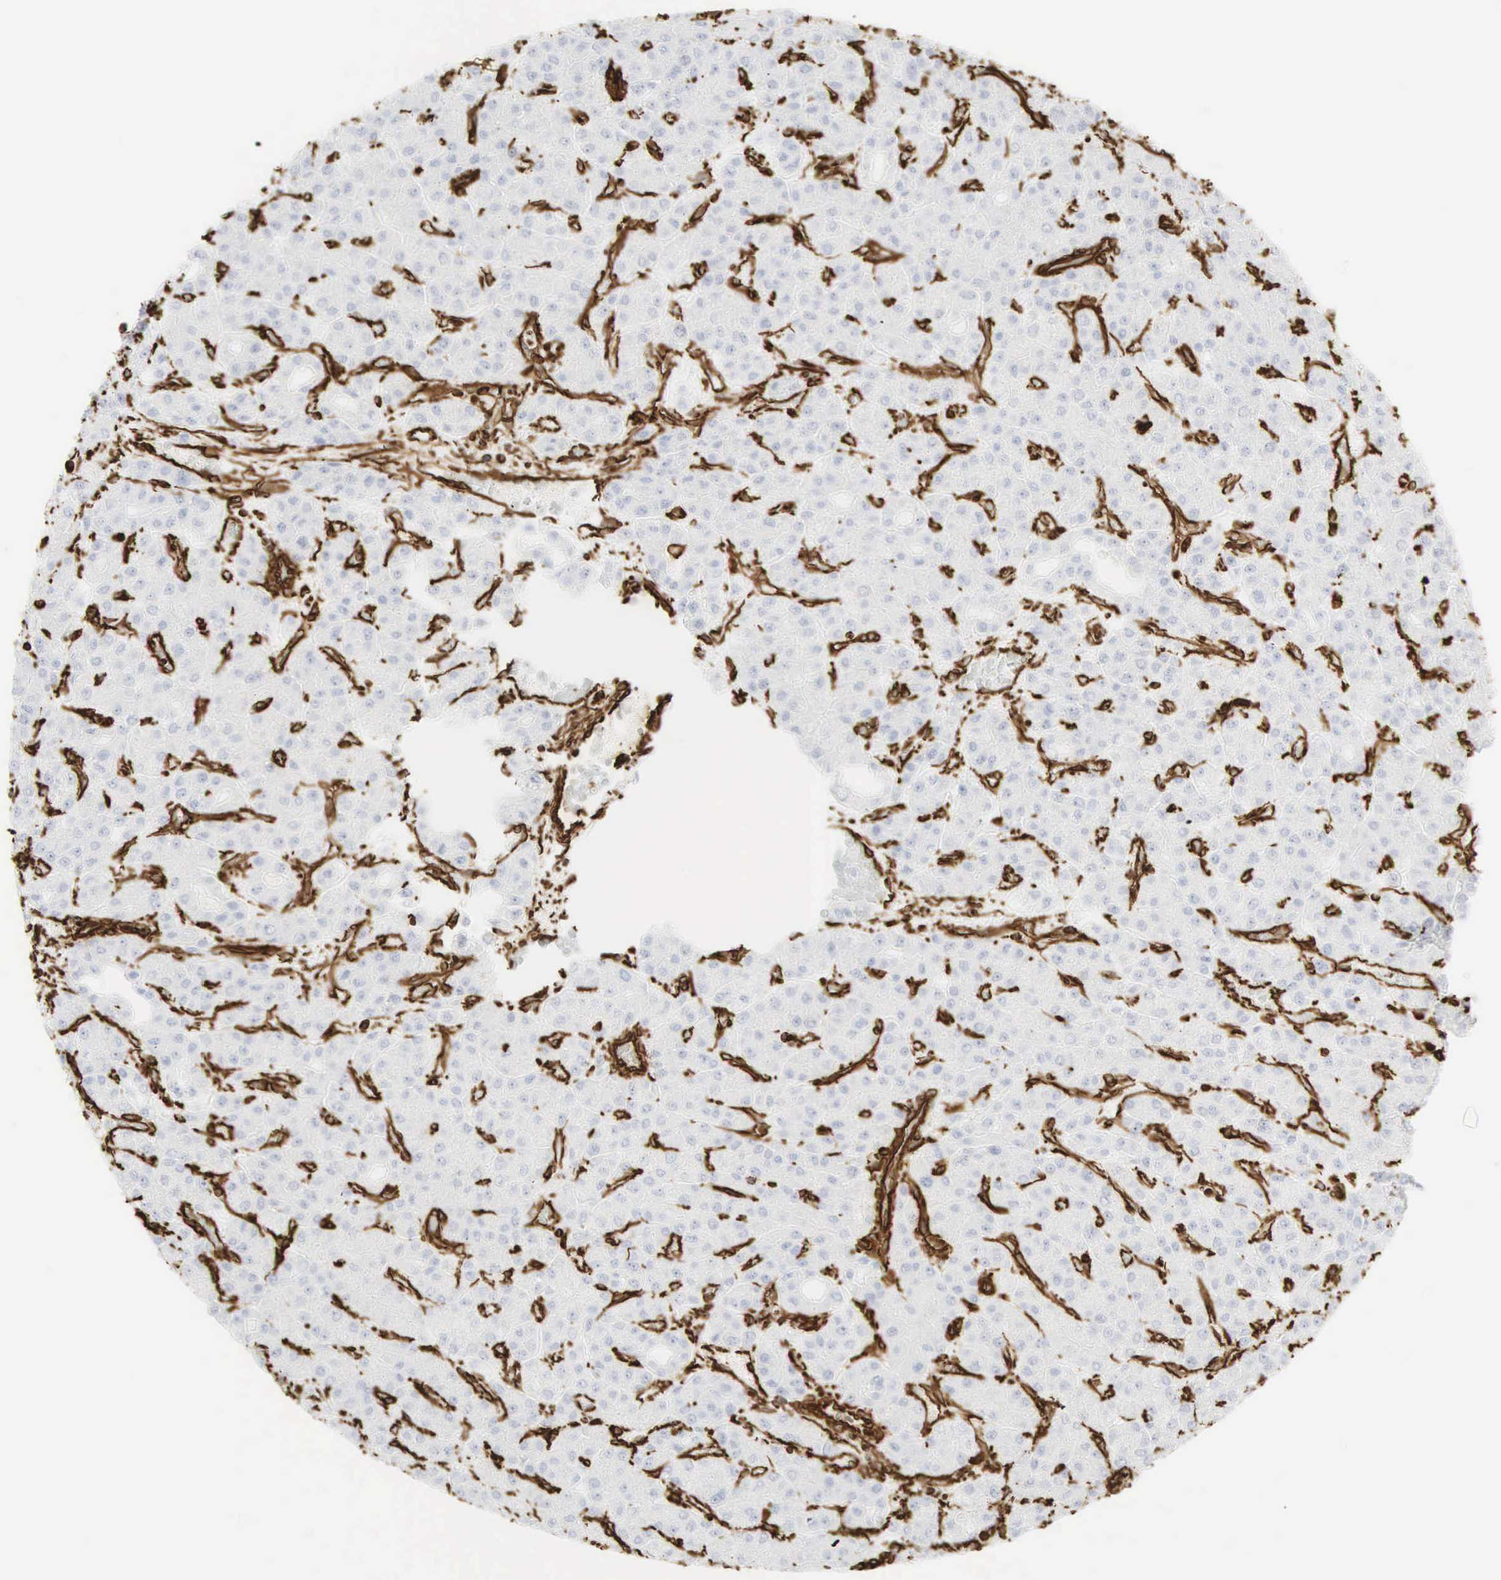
{"staining": {"intensity": "strong", "quantity": "<25%", "location": "cytoplasmic/membranous"}, "tissue": "liver cancer", "cell_type": "Tumor cells", "image_type": "cancer", "snomed": [{"axis": "morphology", "description": "Carcinoma, Hepatocellular, NOS"}, {"axis": "topography", "description": "Liver"}], "caption": "The image displays a brown stain indicating the presence of a protein in the cytoplasmic/membranous of tumor cells in liver cancer (hepatocellular carcinoma).", "gene": "VIM", "patient": {"sex": "male", "age": 69}}